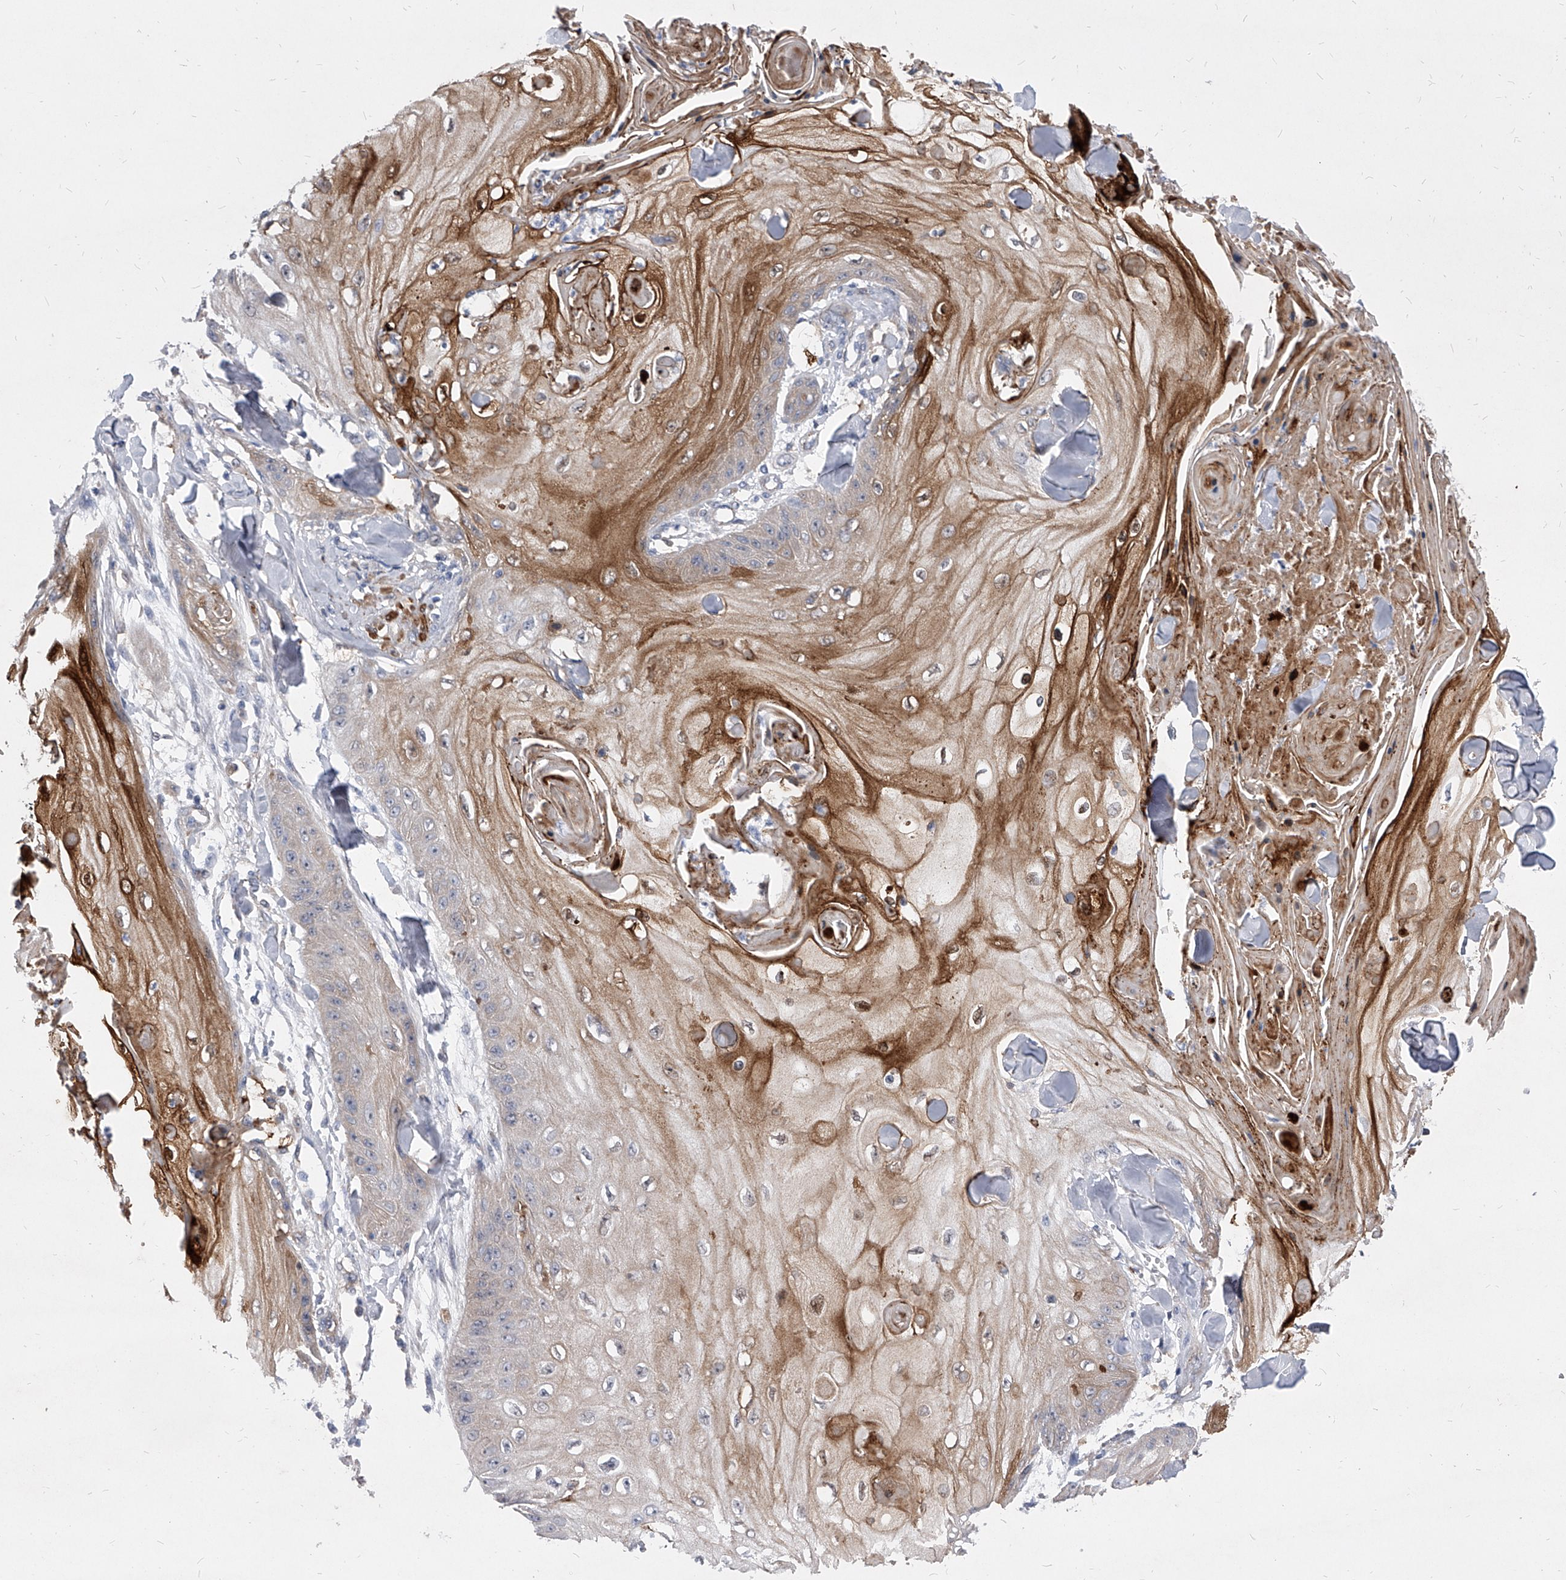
{"staining": {"intensity": "moderate", "quantity": "<25%", "location": "cytoplasmic/membranous"}, "tissue": "skin cancer", "cell_type": "Tumor cells", "image_type": "cancer", "snomed": [{"axis": "morphology", "description": "Squamous cell carcinoma, NOS"}, {"axis": "topography", "description": "Skin"}], "caption": "Protein expression analysis of skin squamous cell carcinoma shows moderate cytoplasmic/membranous positivity in about <25% of tumor cells.", "gene": "MINDY4", "patient": {"sex": "male", "age": 74}}